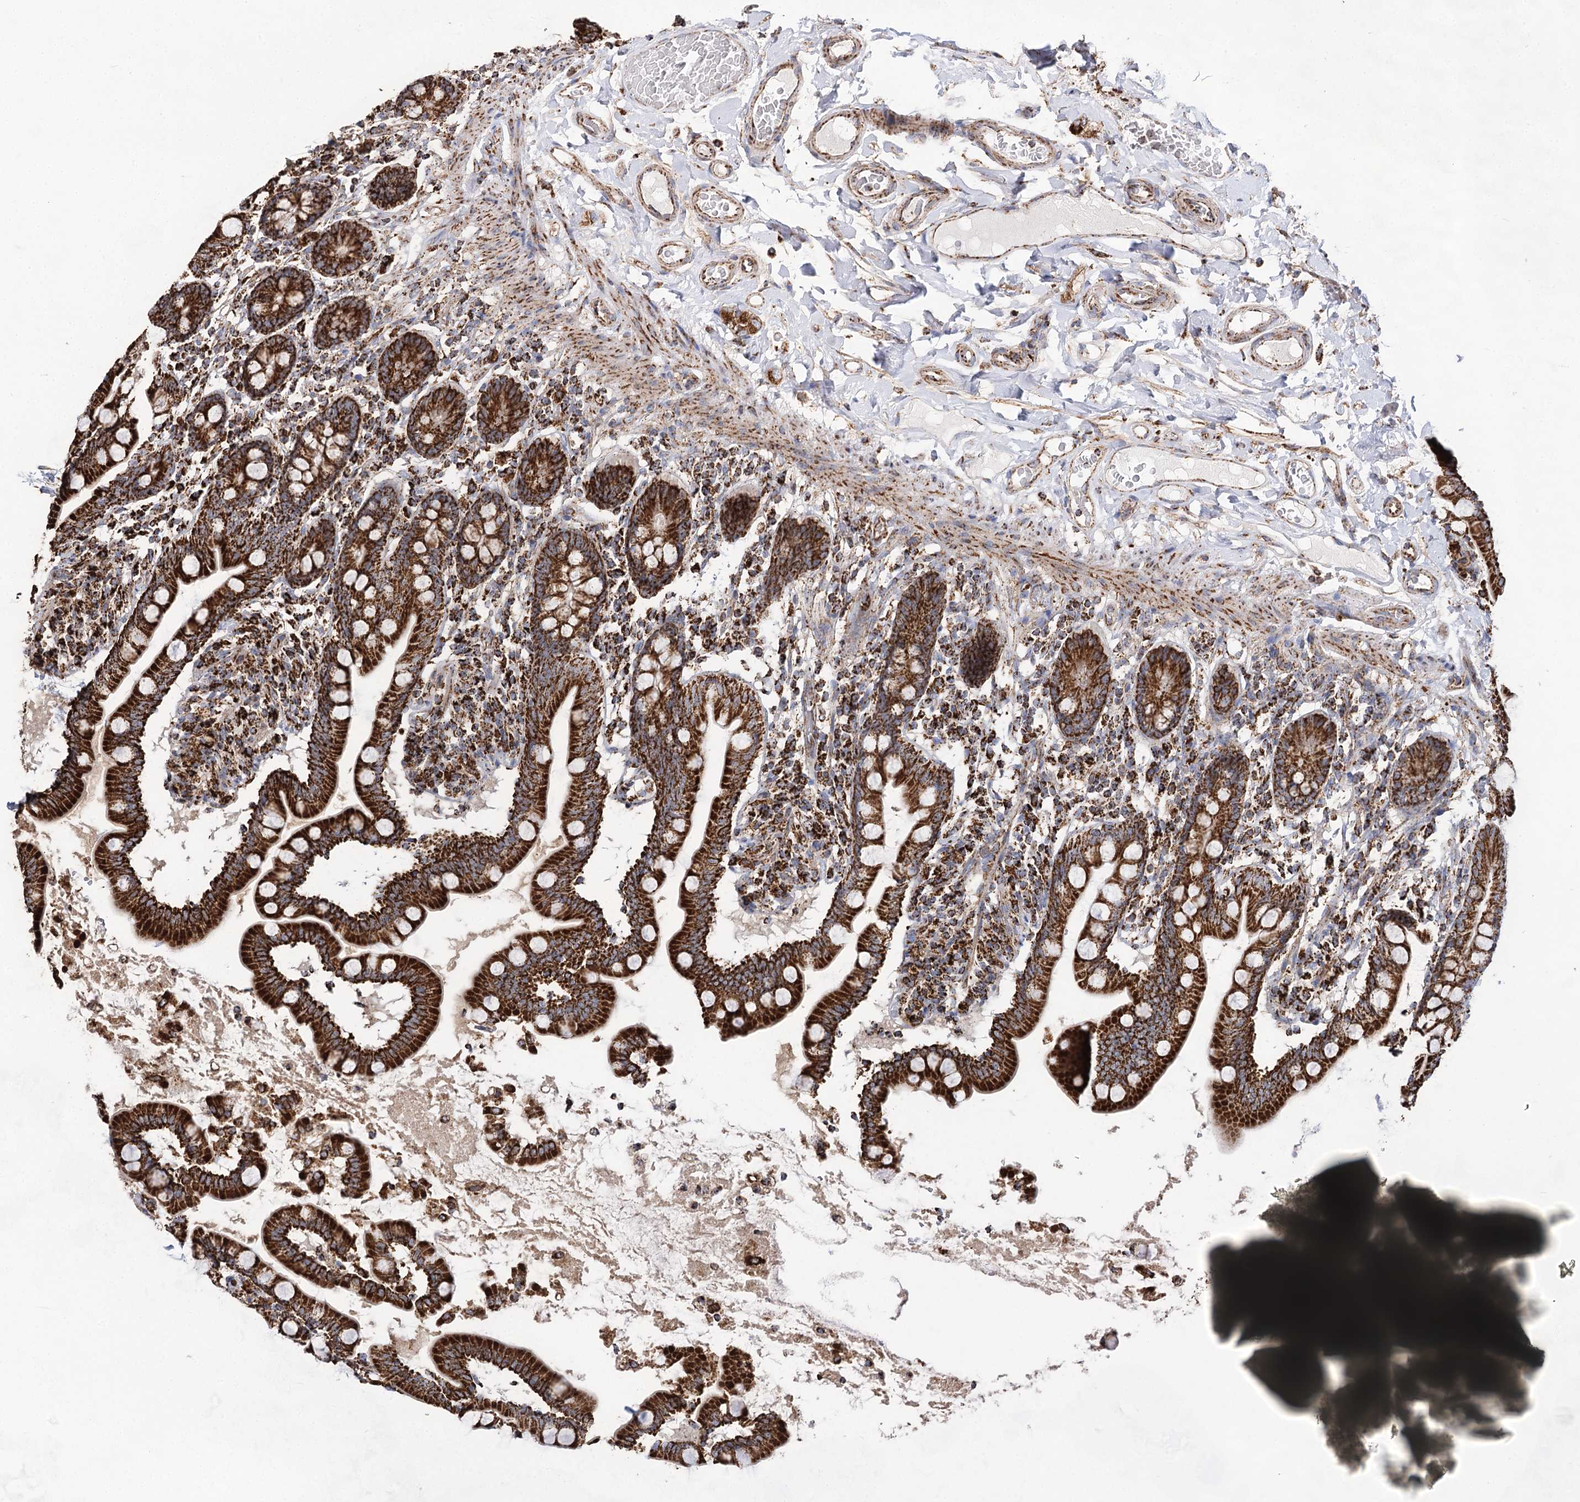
{"staining": {"intensity": "strong", "quantity": ">75%", "location": "cytoplasmic/membranous"}, "tissue": "small intestine", "cell_type": "Glandular cells", "image_type": "normal", "snomed": [{"axis": "morphology", "description": "Normal tissue, NOS"}, {"axis": "topography", "description": "Small intestine"}], "caption": "Brown immunohistochemical staining in benign small intestine demonstrates strong cytoplasmic/membranous positivity in about >75% of glandular cells. (DAB (3,3'-diaminobenzidine) IHC, brown staining for protein, blue staining for nuclei).", "gene": "NADK2", "patient": {"sex": "female", "age": 64}}